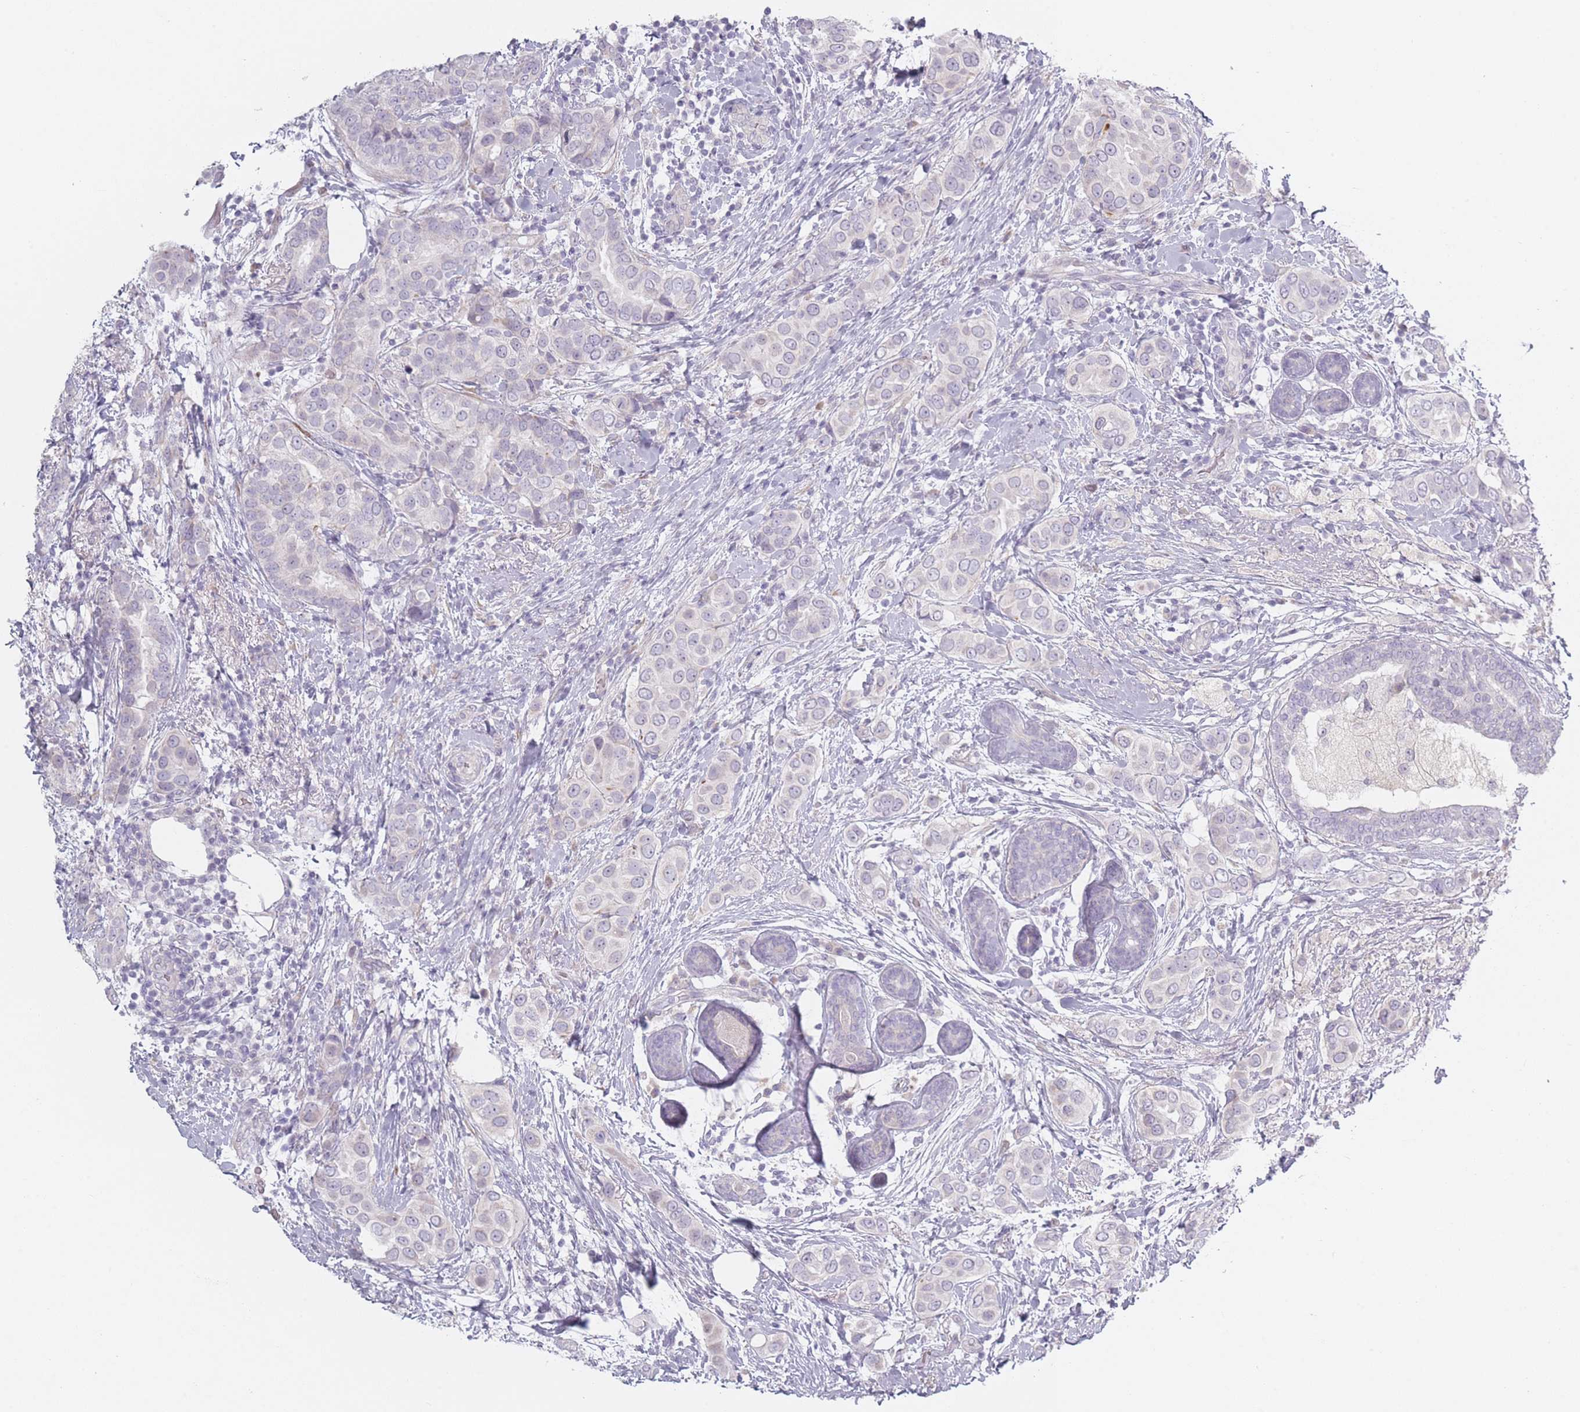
{"staining": {"intensity": "negative", "quantity": "none", "location": "none"}, "tissue": "breast cancer", "cell_type": "Tumor cells", "image_type": "cancer", "snomed": [{"axis": "morphology", "description": "Lobular carcinoma"}, {"axis": "topography", "description": "Breast"}], "caption": "Photomicrograph shows no significant protein expression in tumor cells of lobular carcinoma (breast).", "gene": "RASL10B", "patient": {"sex": "female", "age": 51}}